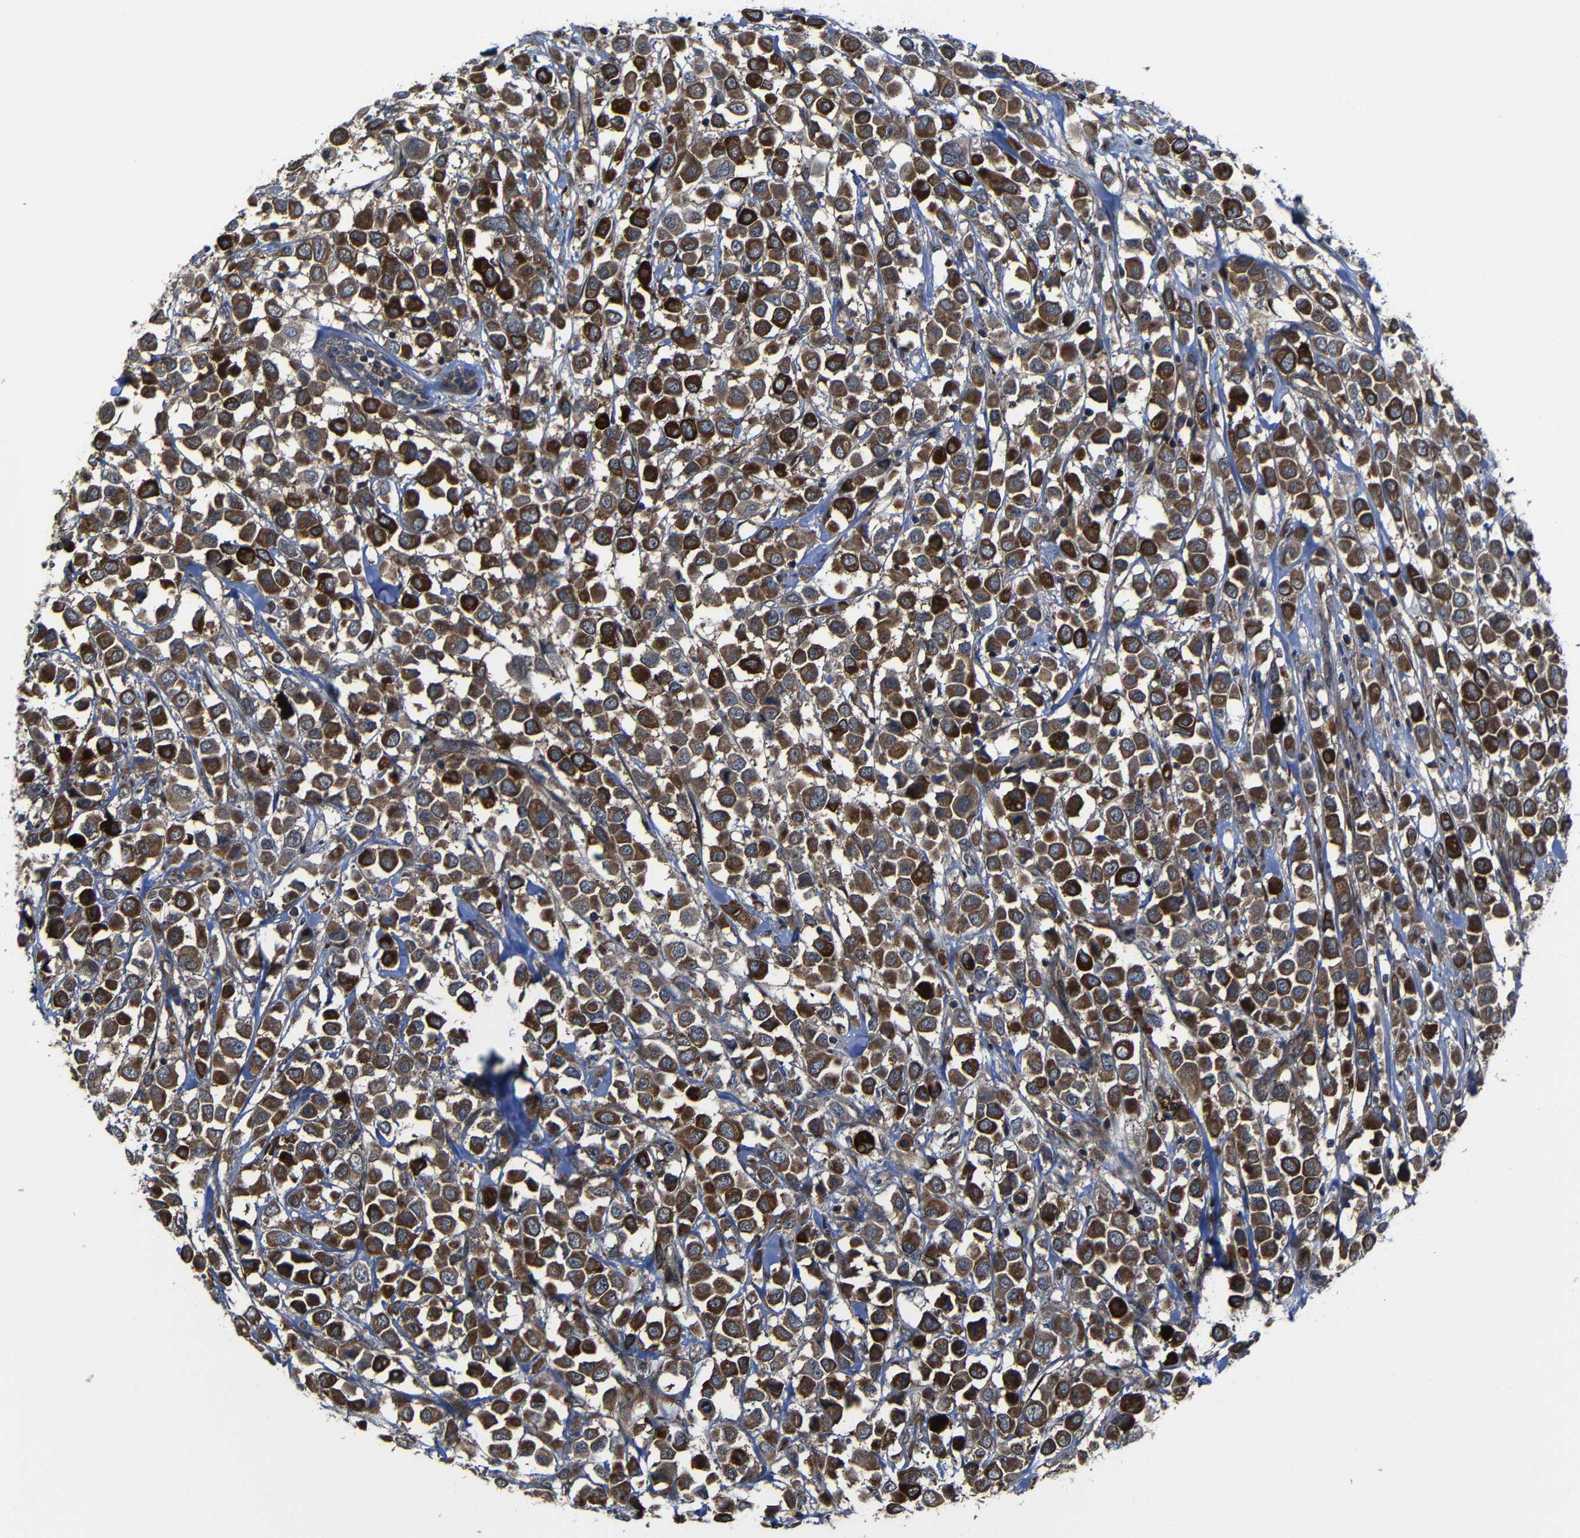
{"staining": {"intensity": "strong", "quantity": ">75%", "location": "cytoplasmic/membranous"}, "tissue": "breast cancer", "cell_type": "Tumor cells", "image_type": "cancer", "snomed": [{"axis": "morphology", "description": "Duct carcinoma"}, {"axis": "topography", "description": "Breast"}], "caption": "Protein analysis of infiltrating ductal carcinoma (breast) tissue exhibits strong cytoplasmic/membranous positivity in approximately >75% of tumor cells.", "gene": "KIAA0513", "patient": {"sex": "female", "age": 61}}